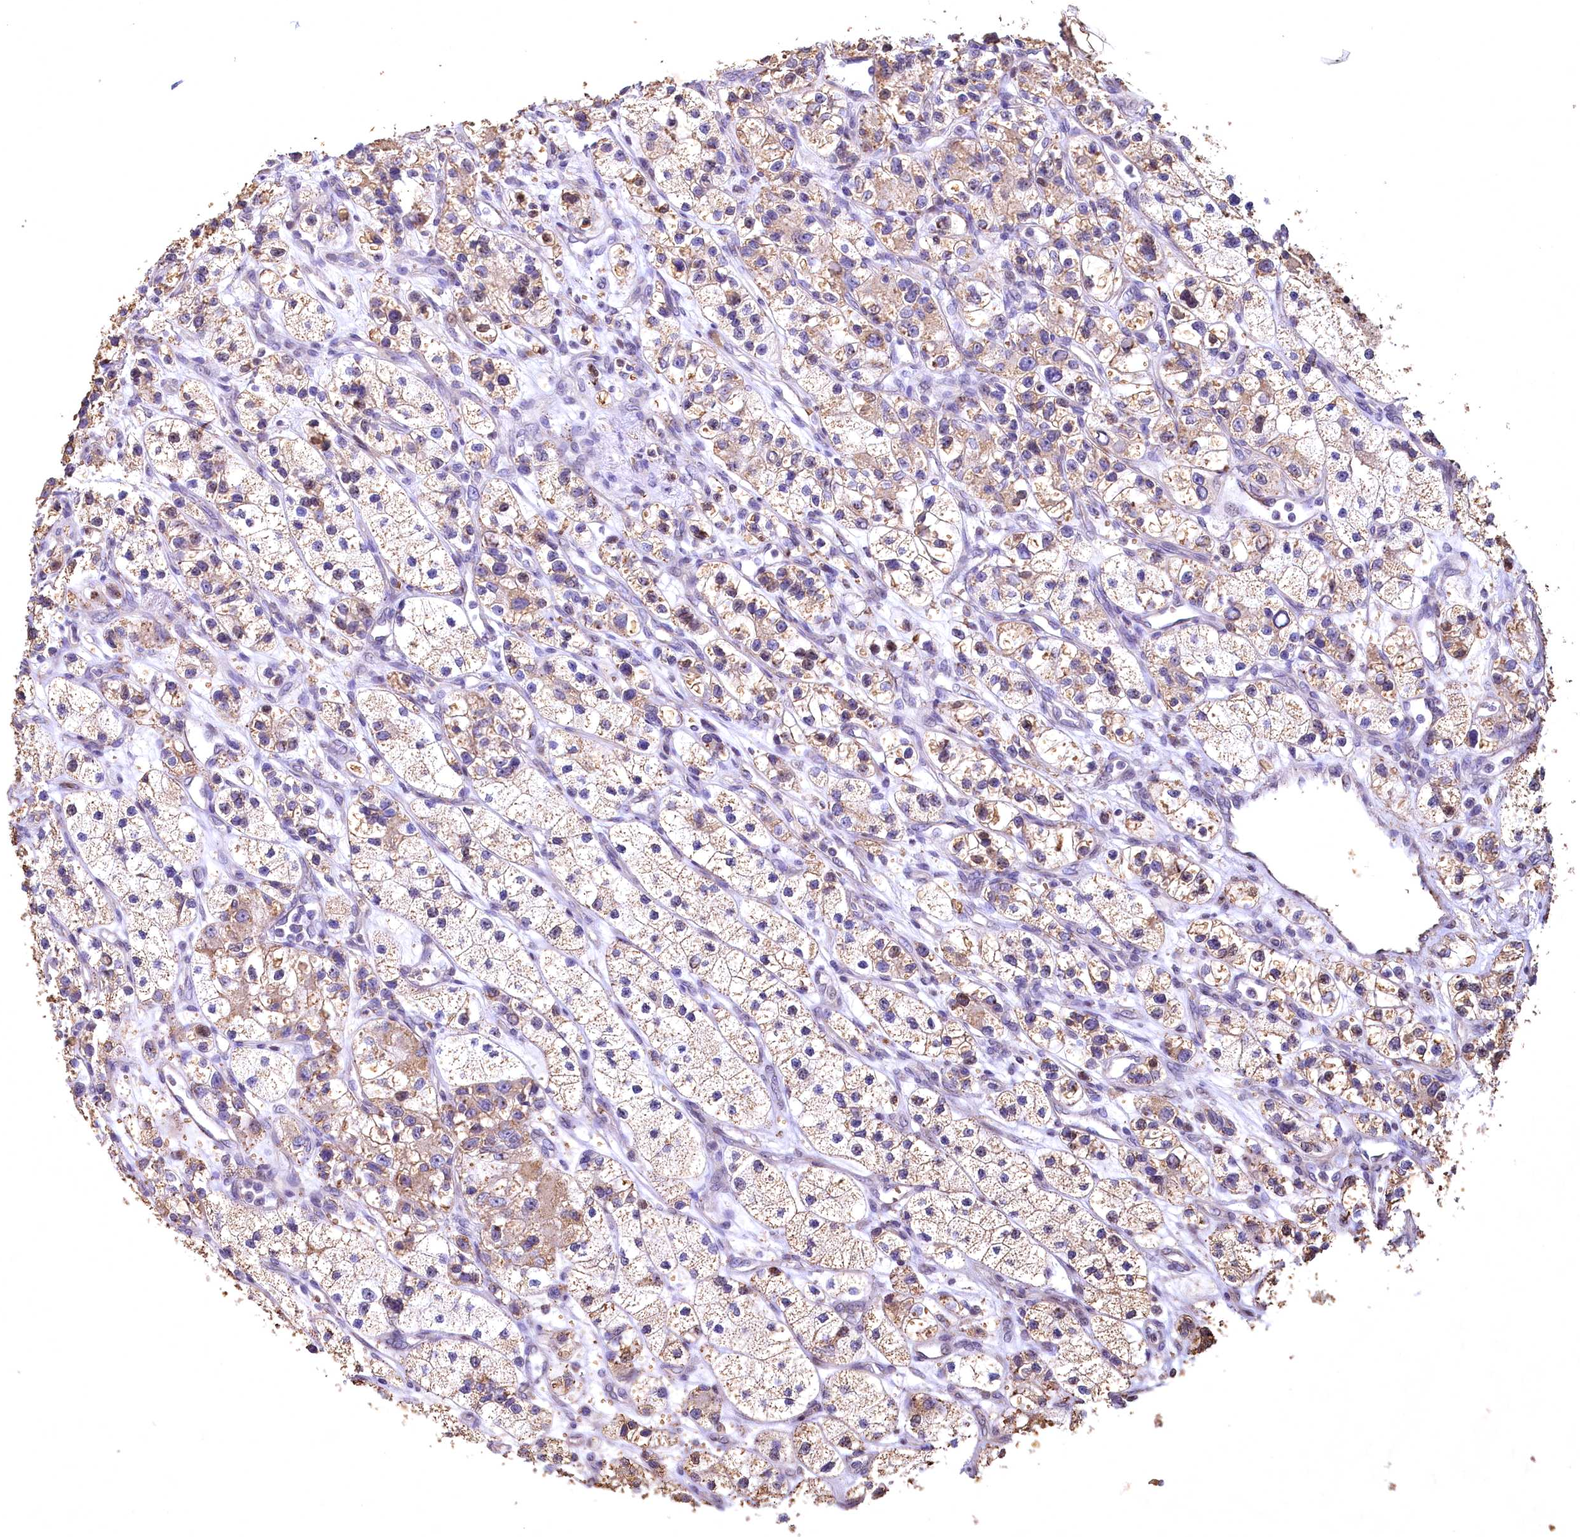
{"staining": {"intensity": "weak", "quantity": ">75%", "location": "cytoplasmic/membranous"}, "tissue": "renal cancer", "cell_type": "Tumor cells", "image_type": "cancer", "snomed": [{"axis": "morphology", "description": "Adenocarcinoma, NOS"}, {"axis": "topography", "description": "Kidney"}], "caption": "Protein expression analysis of adenocarcinoma (renal) reveals weak cytoplasmic/membranous staining in about >75% of tumor cells.", "gene": "SPTA1", "patient": {"sex": "female", "age": 57}}